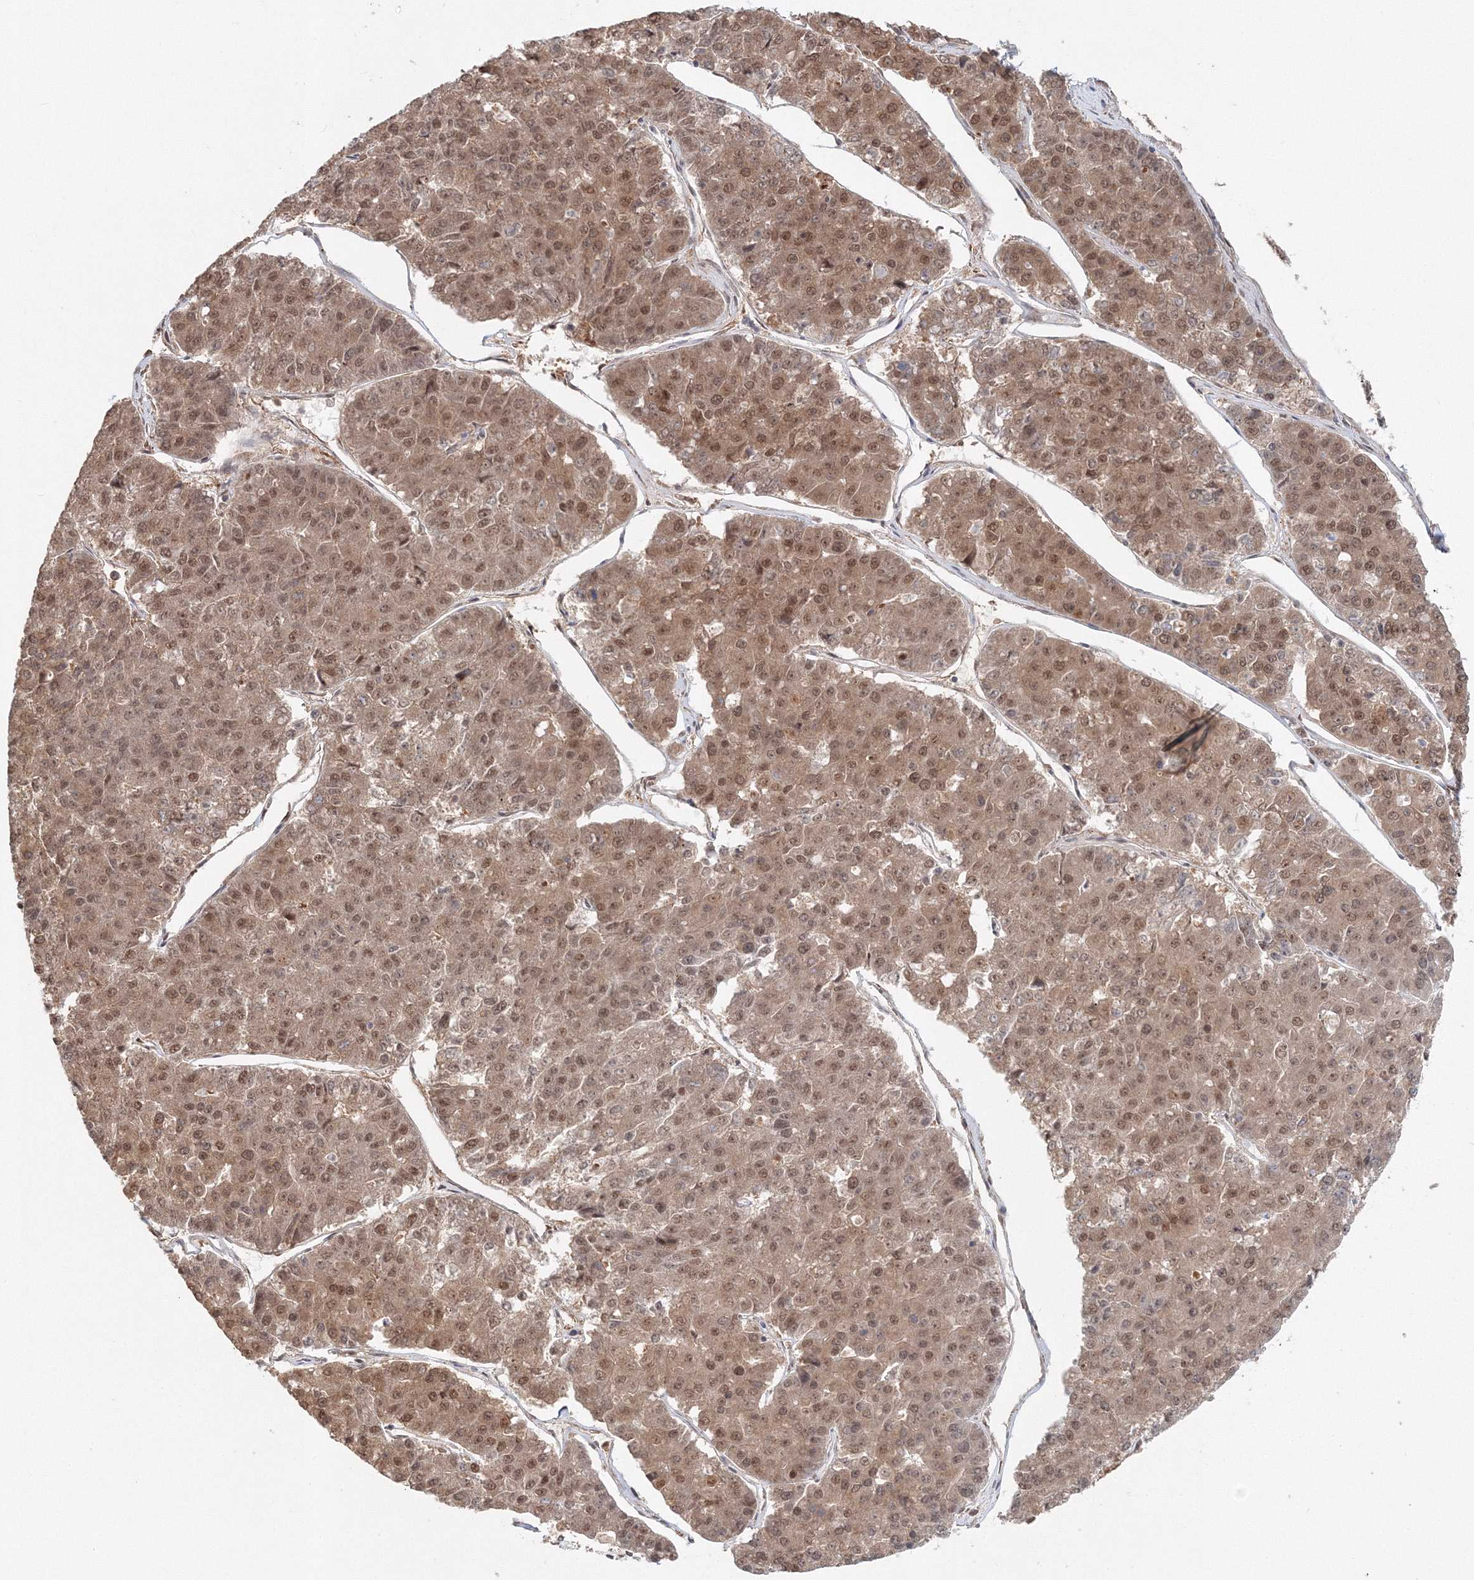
{"staining": {"intensity": "moderate", "quantity": ">75%", "location": "cytoplasmic/membranous,nuclear"}, "tissue": "pancreatic cancer", "cell_type": "Tumor cells", "image_type": "cancer", "snomed": [{"axis": "morphology", "description": "Adenocarcinoma, NOS"}, {"axis": "topography", "description": "Pancreas"}], "caption": "Brown immunohistochemical staining in human pancreatic adenocarcinoma displays moderate cytoplasmic/membranous and nuclear positivity in approximately >75% of tumor cells. (IHC, brightfield microscopy, high magnification).", "gene": "PSMD6", "patient": {"sex": "male", "age": 50}}